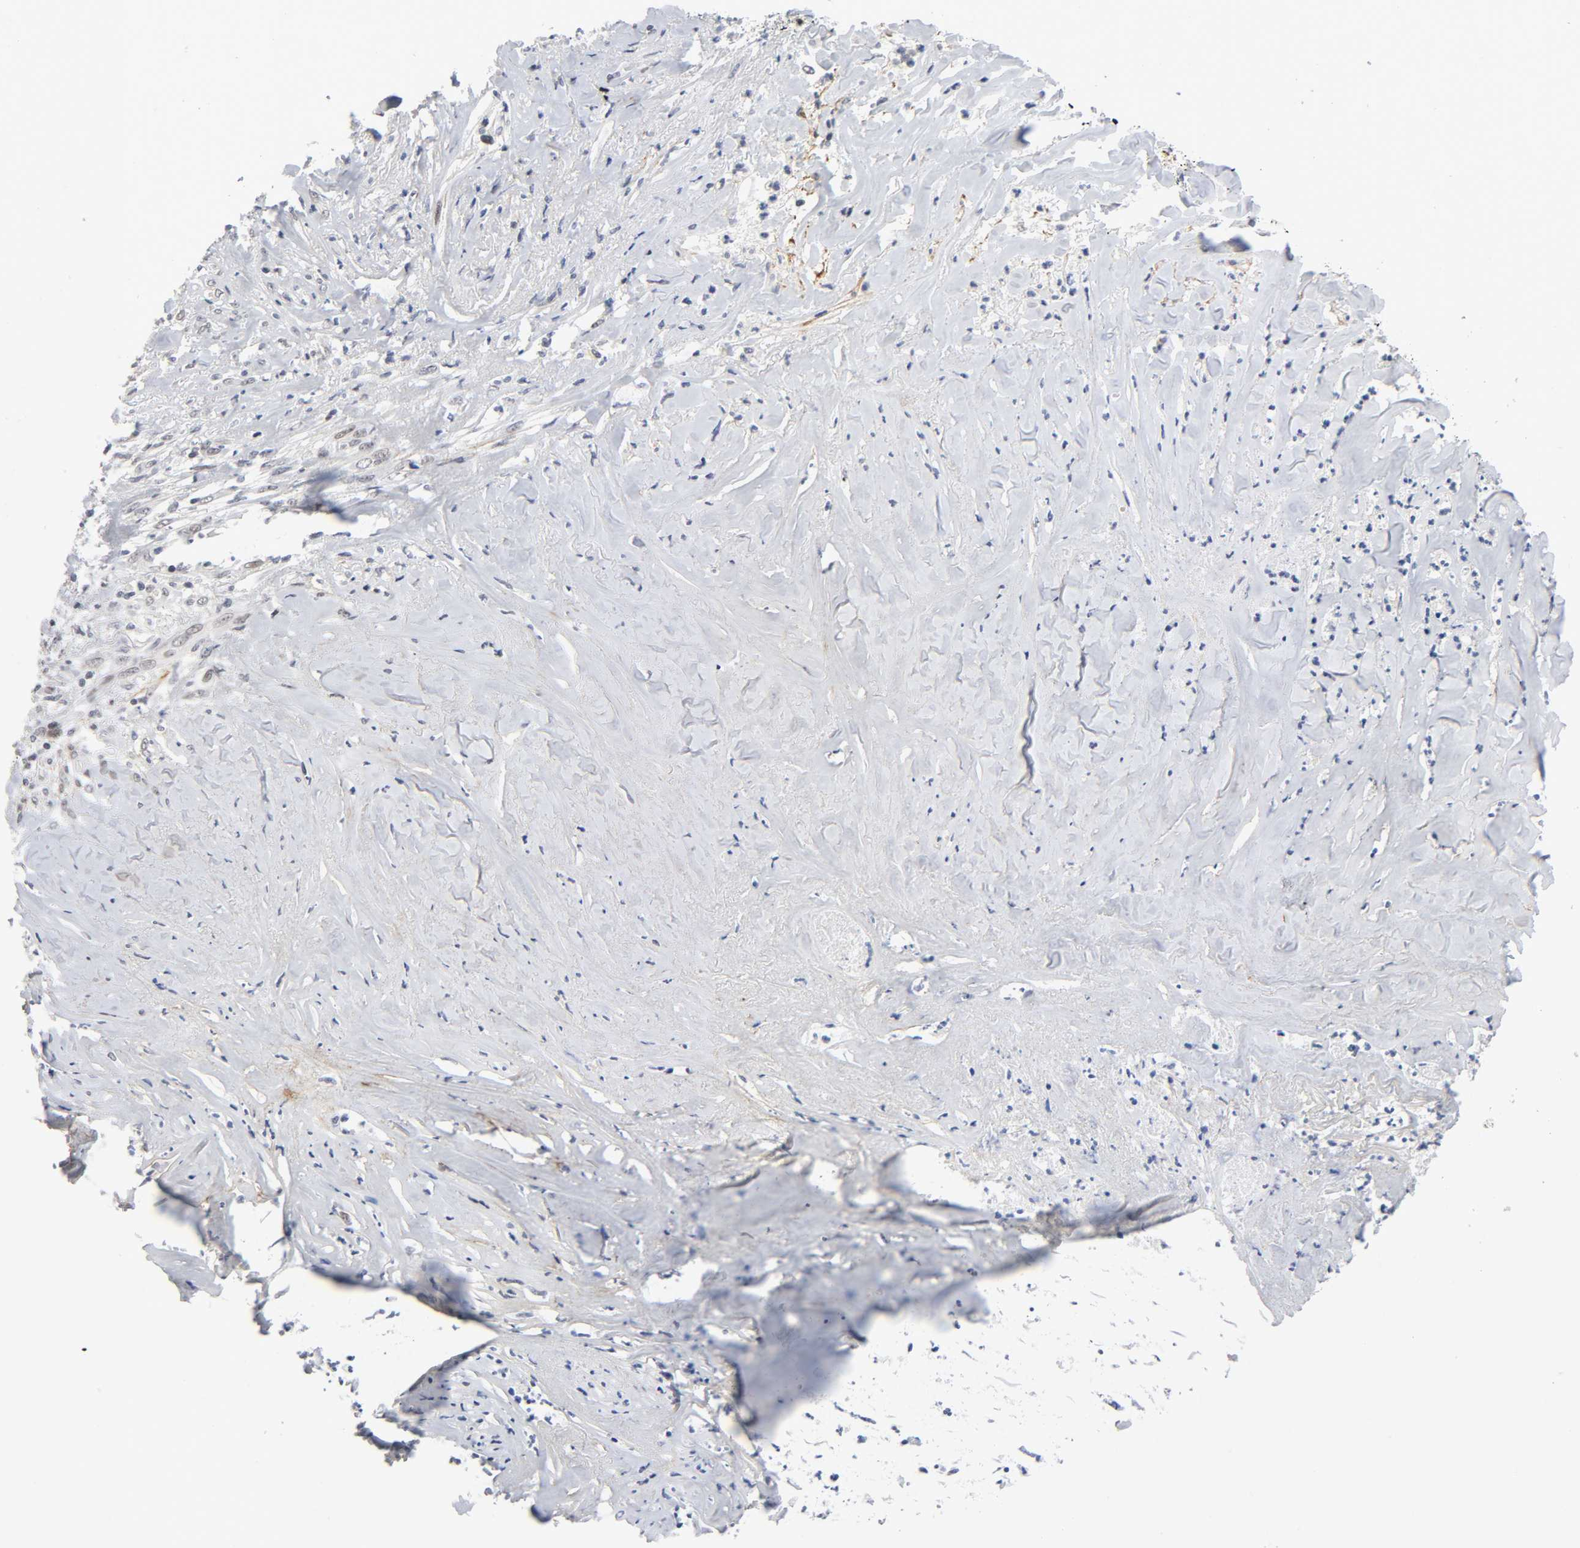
{"staining": {"intensity": "weak", "quantity": "25%-75%", "location": "nuclear"}, "tissue": "liver cancer", "cell_type": "Tumor cells", "image_type": "cancer", "snomed": [{"axis": "morphology", "description": "Cholangiocarcinoma"}, {"axis": "topography", "description": "Liver"}], "caption": "Human cholangiocarcinoma (liver) stained with a brown dye shows weak nuclear positive positivity in about 25%-75% of tumor cells.", "gene": "DIDO1", "patient": {"sex": "female", "age": 67}}